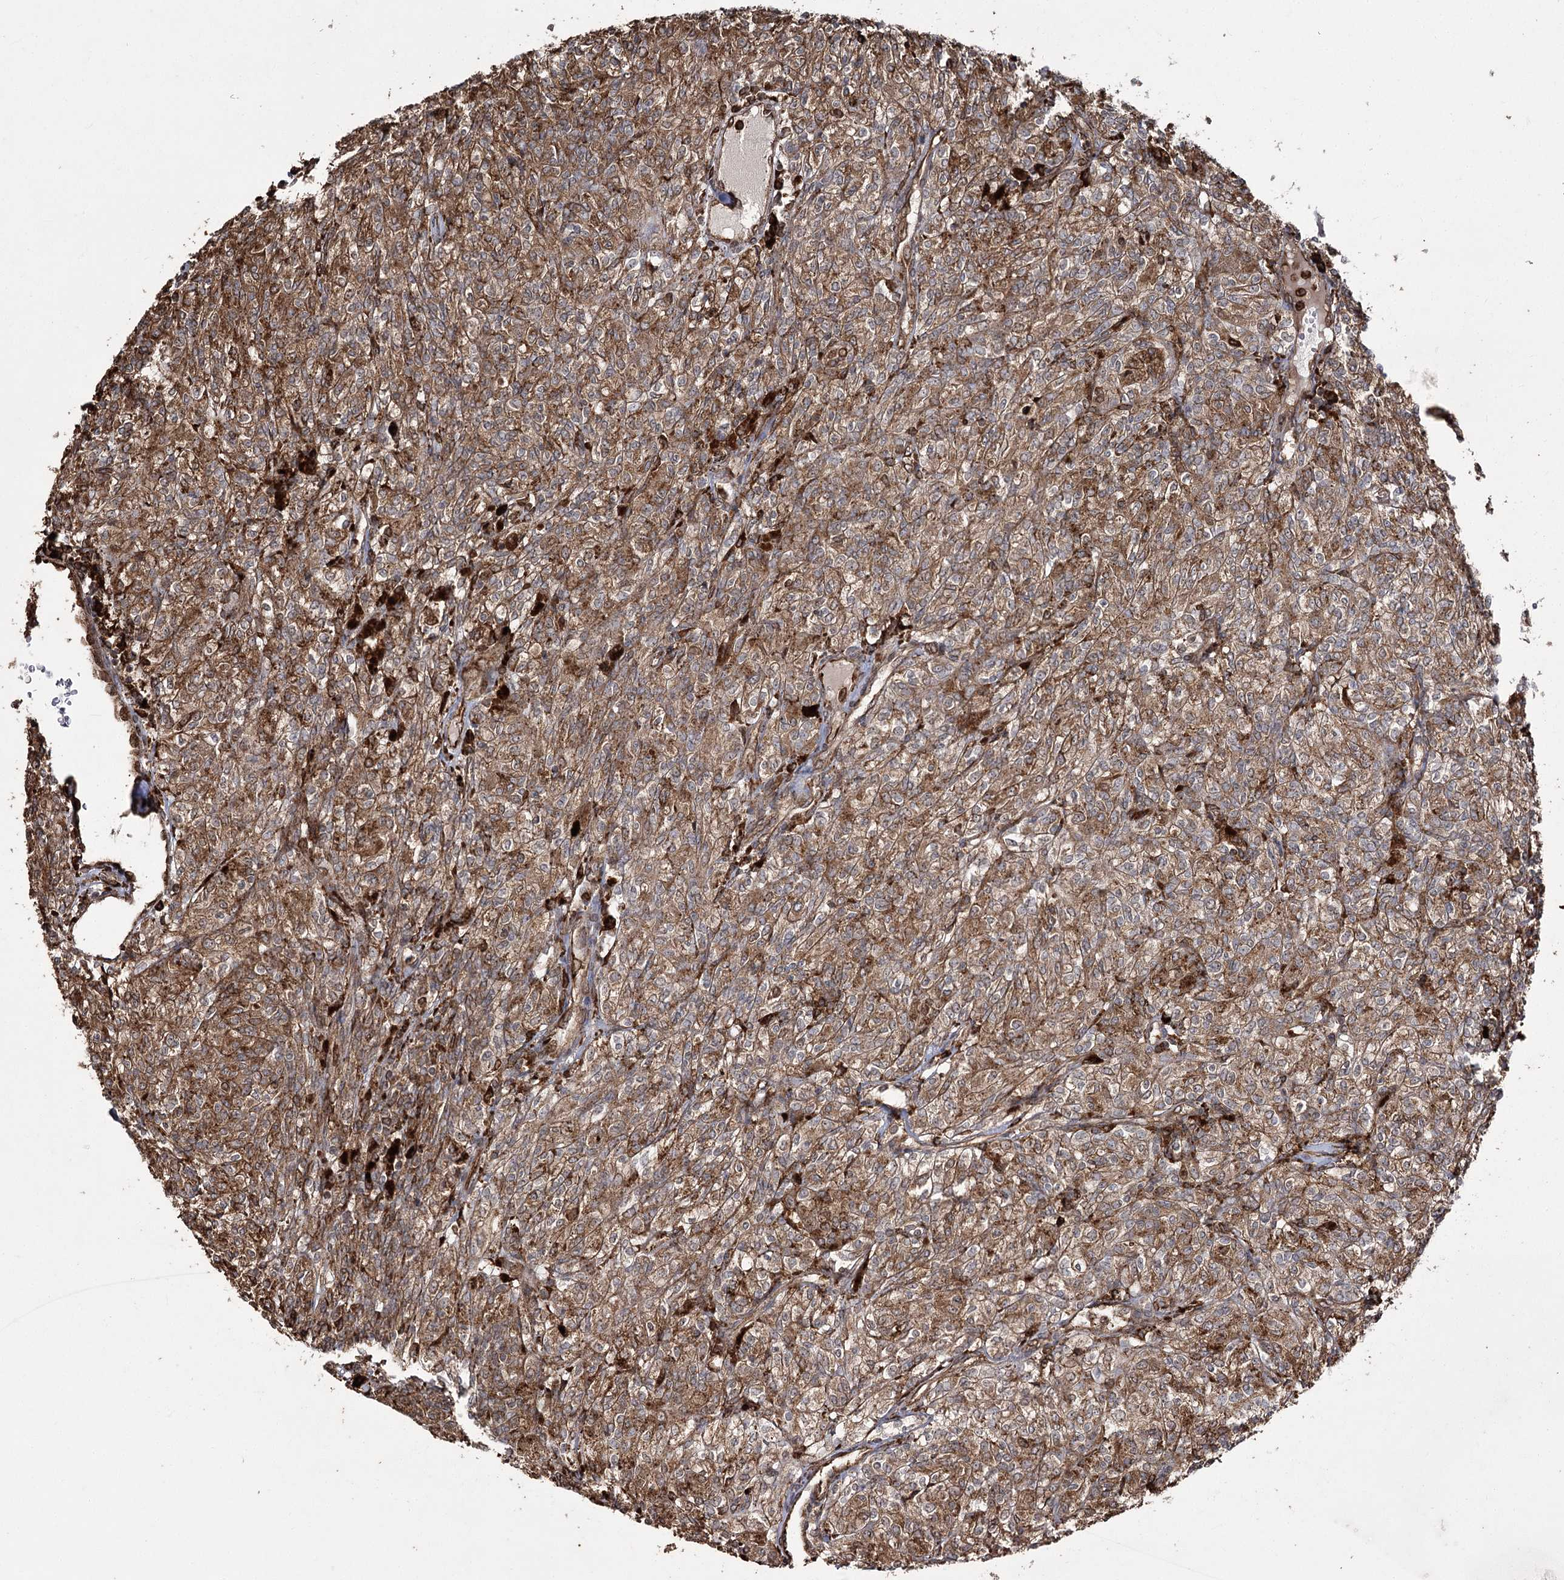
{"staining": {"intensity": "moderate", "quantity": ">75%", "location": "cytoplasmic/membranous"}, "tissue": "renal cancer", "cell_type": "Tumor cells", "image_type": "cancer", "snomed": [{"axis": "morphology", "description": "Adenocarcinoma, NOS"}, {"axis": "topography", "description": "Kidney"}], "caption": "Brown immunohistochemical staining in human adenocarcinoma (renal) reveals moderate cytoplasmic/membranous positivity in approximately >75% of tumor cells.", "gene": "FANCL", "patient": {"sex": "male", "age": 77}}